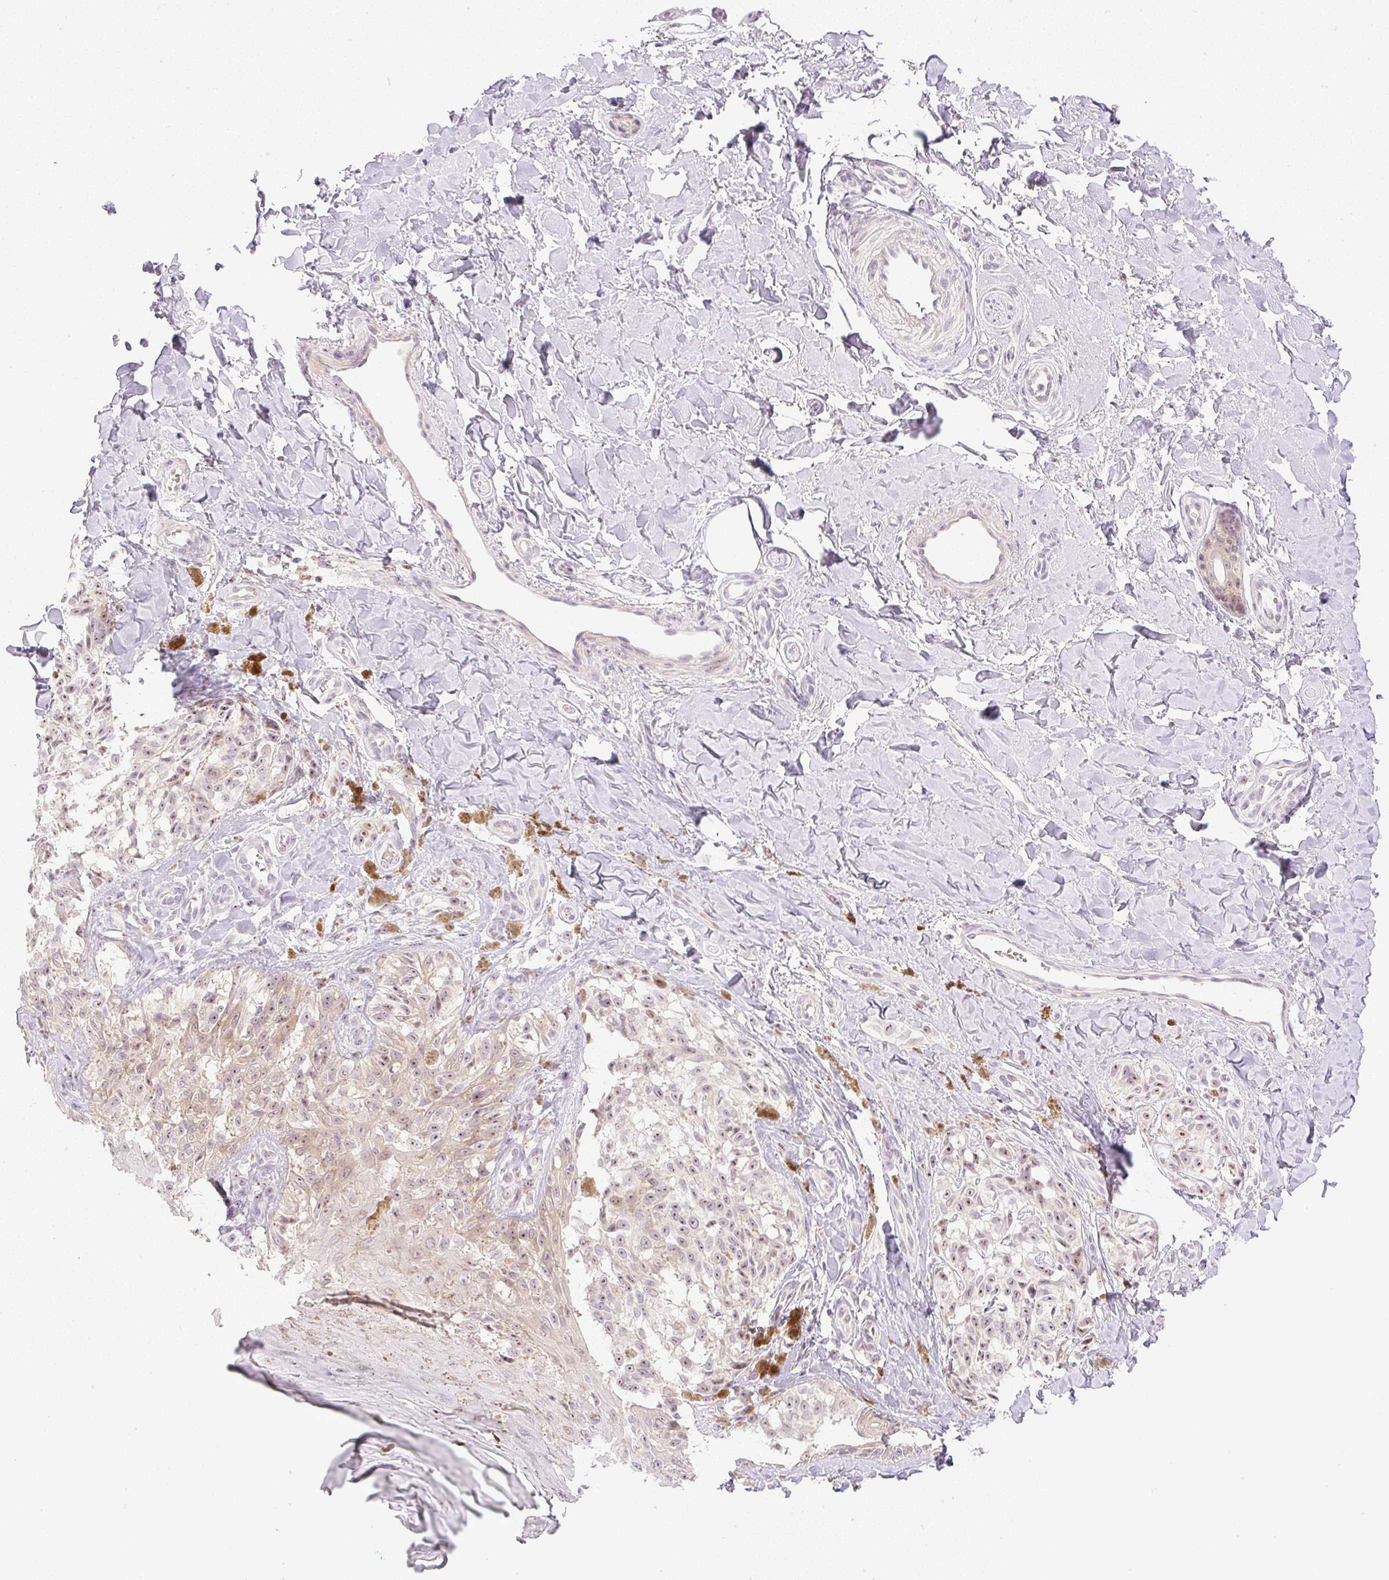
{"staining": {"intensity": "moderate", "quantity": ">75%", "location": "nuclear"}, "tissue": "melanoma", "cell_type": "Tumor cells", "image_type": "cancer", "snomed": [{"axis": "morphology", "description": "Malignant melanoma, NOS"}, {"axis": "topography", "description": "Skin"}], "caption": "Human malignant melanoma stained for a protein (brown) displays moderate nuclear positive positivity in about >75% of tumor cells.", "gene": "AAR2", "patient": {"sex": "female", "age": 65}}